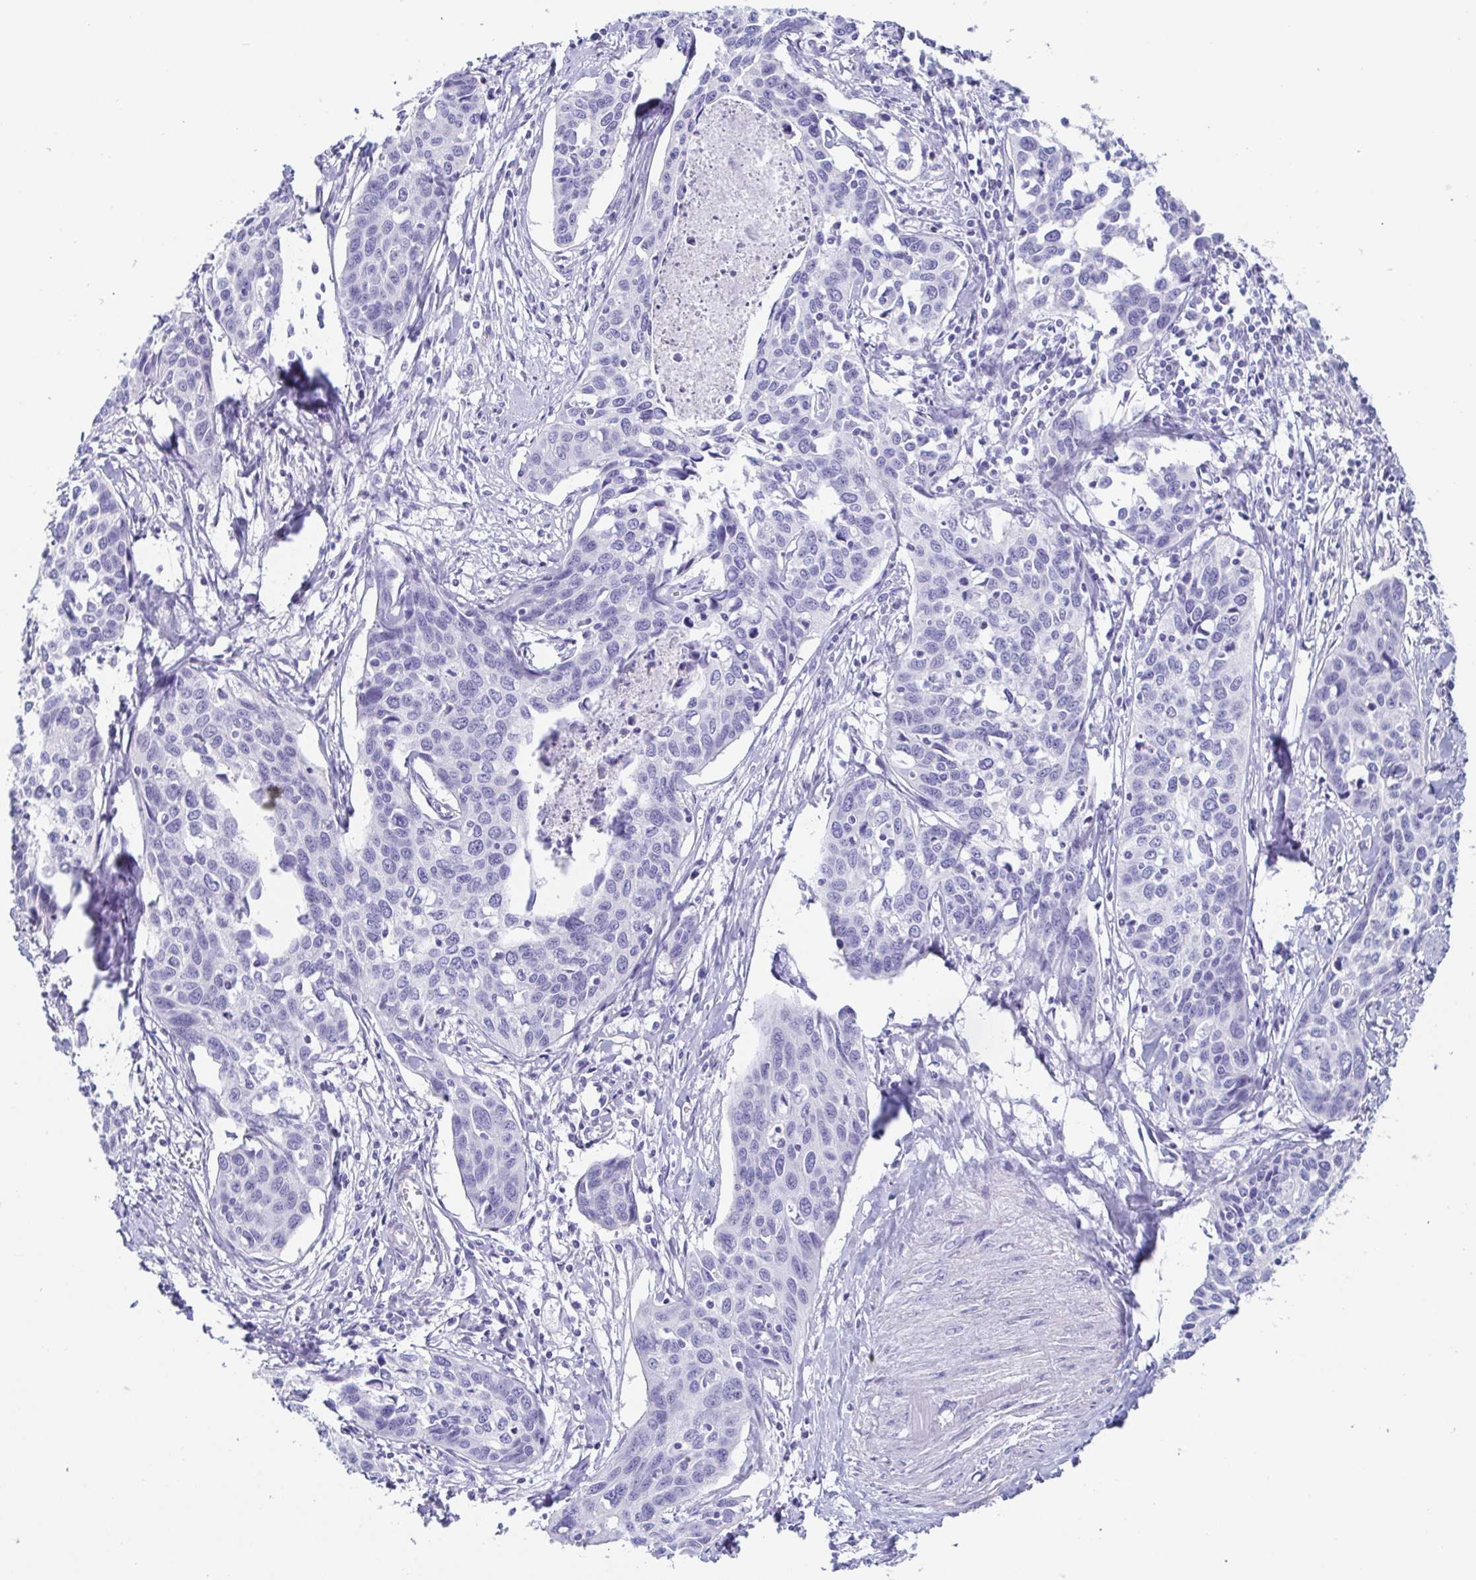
{"staining": {"intensity": "negative", "quantity": "none", "location": "none"}, "tissue": "cervical cancer", "cell_type": "Tumor cells", "image_type": "cancer", "snomed": [{"axis": "morphology", "description": "Squamous cell carcinoma, NOS"}, {"axis": "topography", "description": "Cervix"}], "caption": "DAB (3,3'-diaminobenzidine) immunohistochemical staining of human cervical cancer exhibits no significant staining in tumor cells.", "gene": "PRR4", "patient": {"sex": "female", "age": 31}}